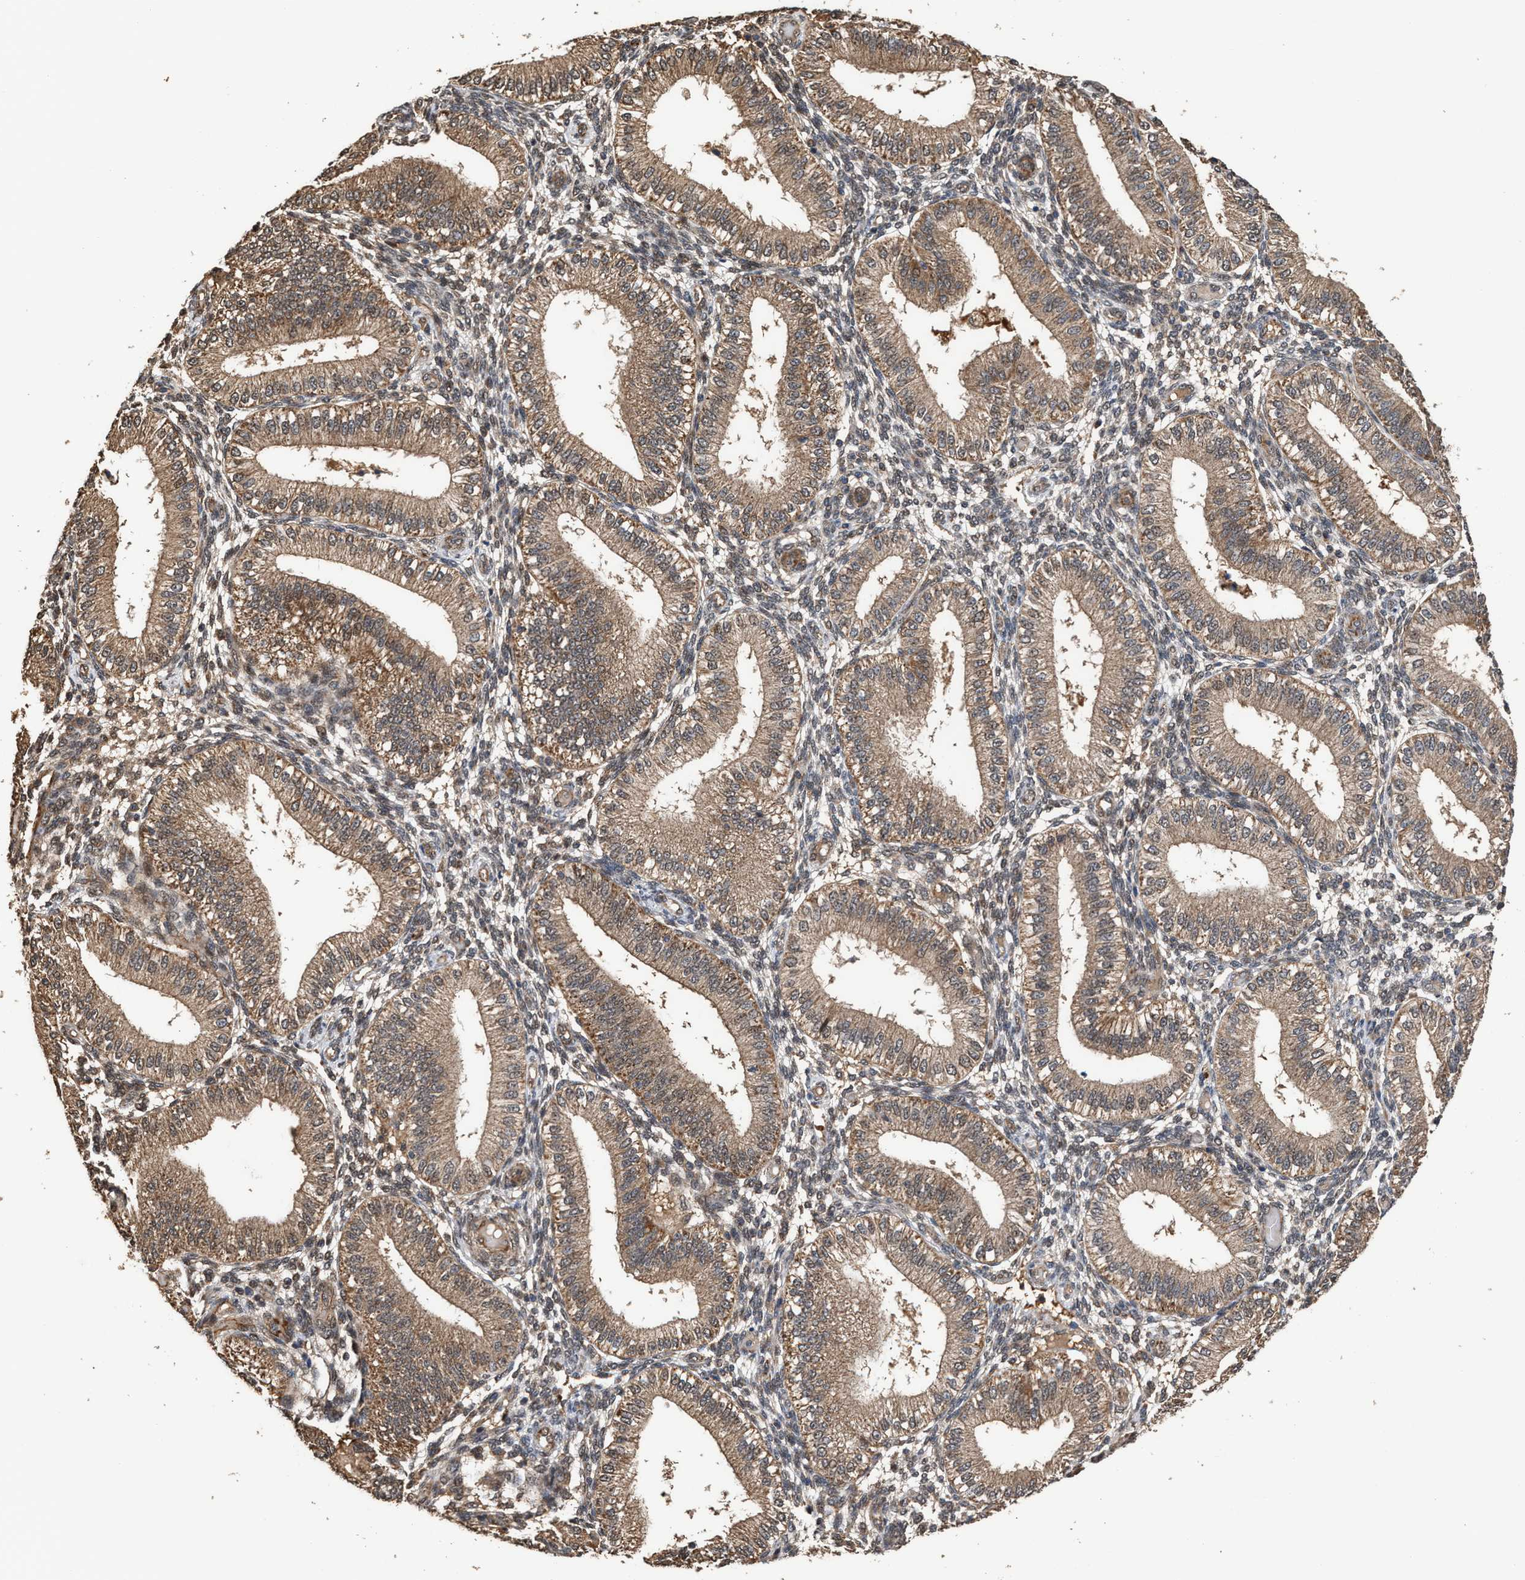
{"staining": {"intensity": "weak", "quantity": ">75%", "location": "cytoplasmic/membranous"}, "tissue": "endometrium", "cell_type": "Cells in endometrial stroma", "image_type": "normal", "snomed": [{"axis": "morphology", "description": "Normal tissue, NOS"}, {"axis": "topography", "description": "Endometrium"}], "caption": "Weak cytoplasmic/membranous staining is identified in about >75% of cells in endometrial stroma in unremarkable endometrium.", "gene": "ZNHIT6", "patient": {"sex": "female", "age": 39}}